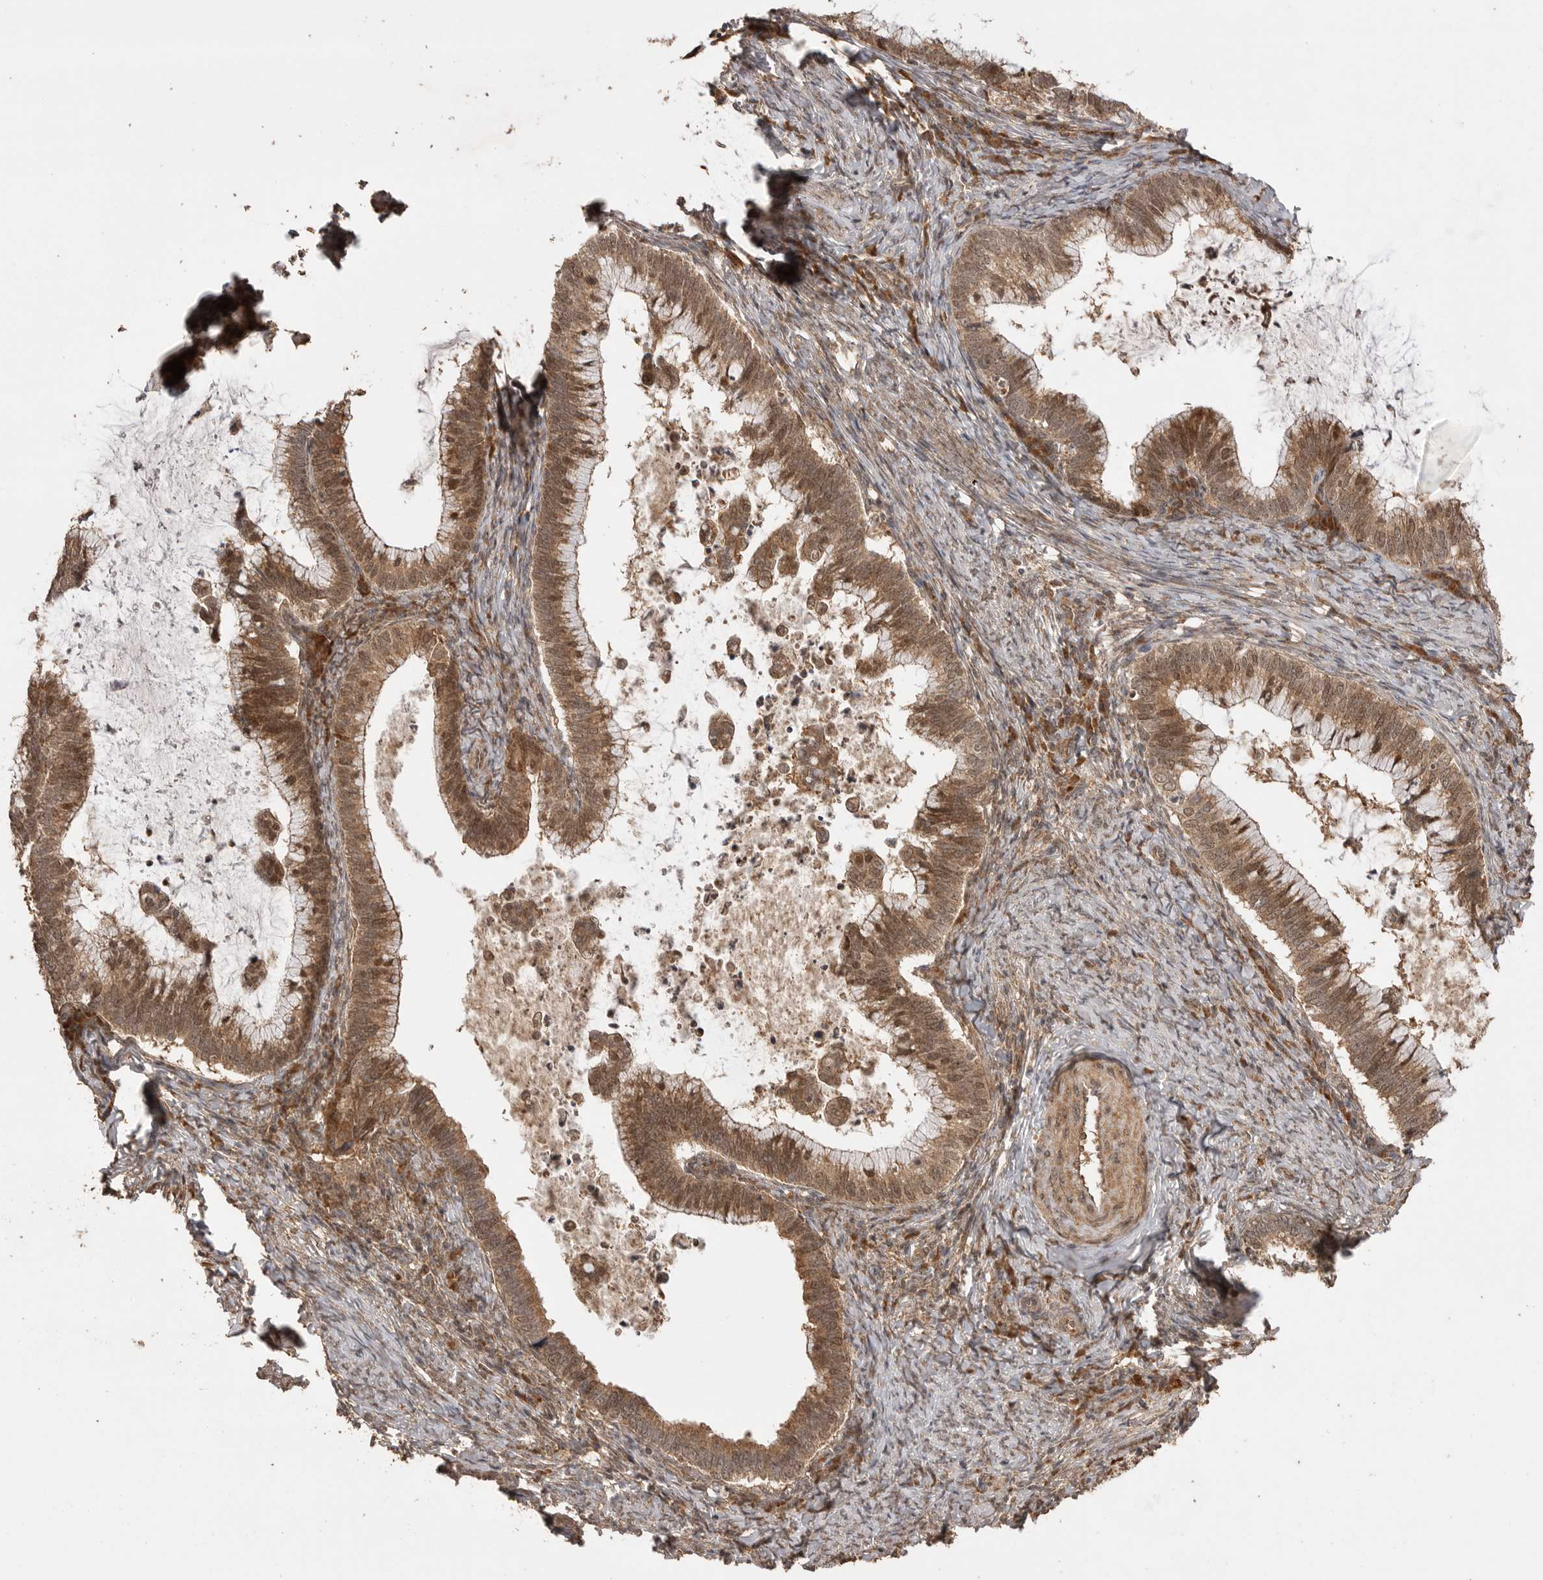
{"staining": {"intensity": "moderate", "quantity": ">75%", "location": "cytoplasmic/membranous,nuclear"}, "tissue": "cervical cancer", "cell_type": "Tumor cells", "image_type": "cancer", "snomed": [{"axis": "morphology", "description": "Adenocarcinoma, NOS"}, {"axis": "topography", "description": "Cervix"}], "caption": "Cervical cancer (adenocarcinoma) tissue exhibits moderate cytoplasmic/membranous and nuclear positivity in approximately >75% of tumor cells", "gene": "BOC", "patient": {"sex": "female", "age": 36}}